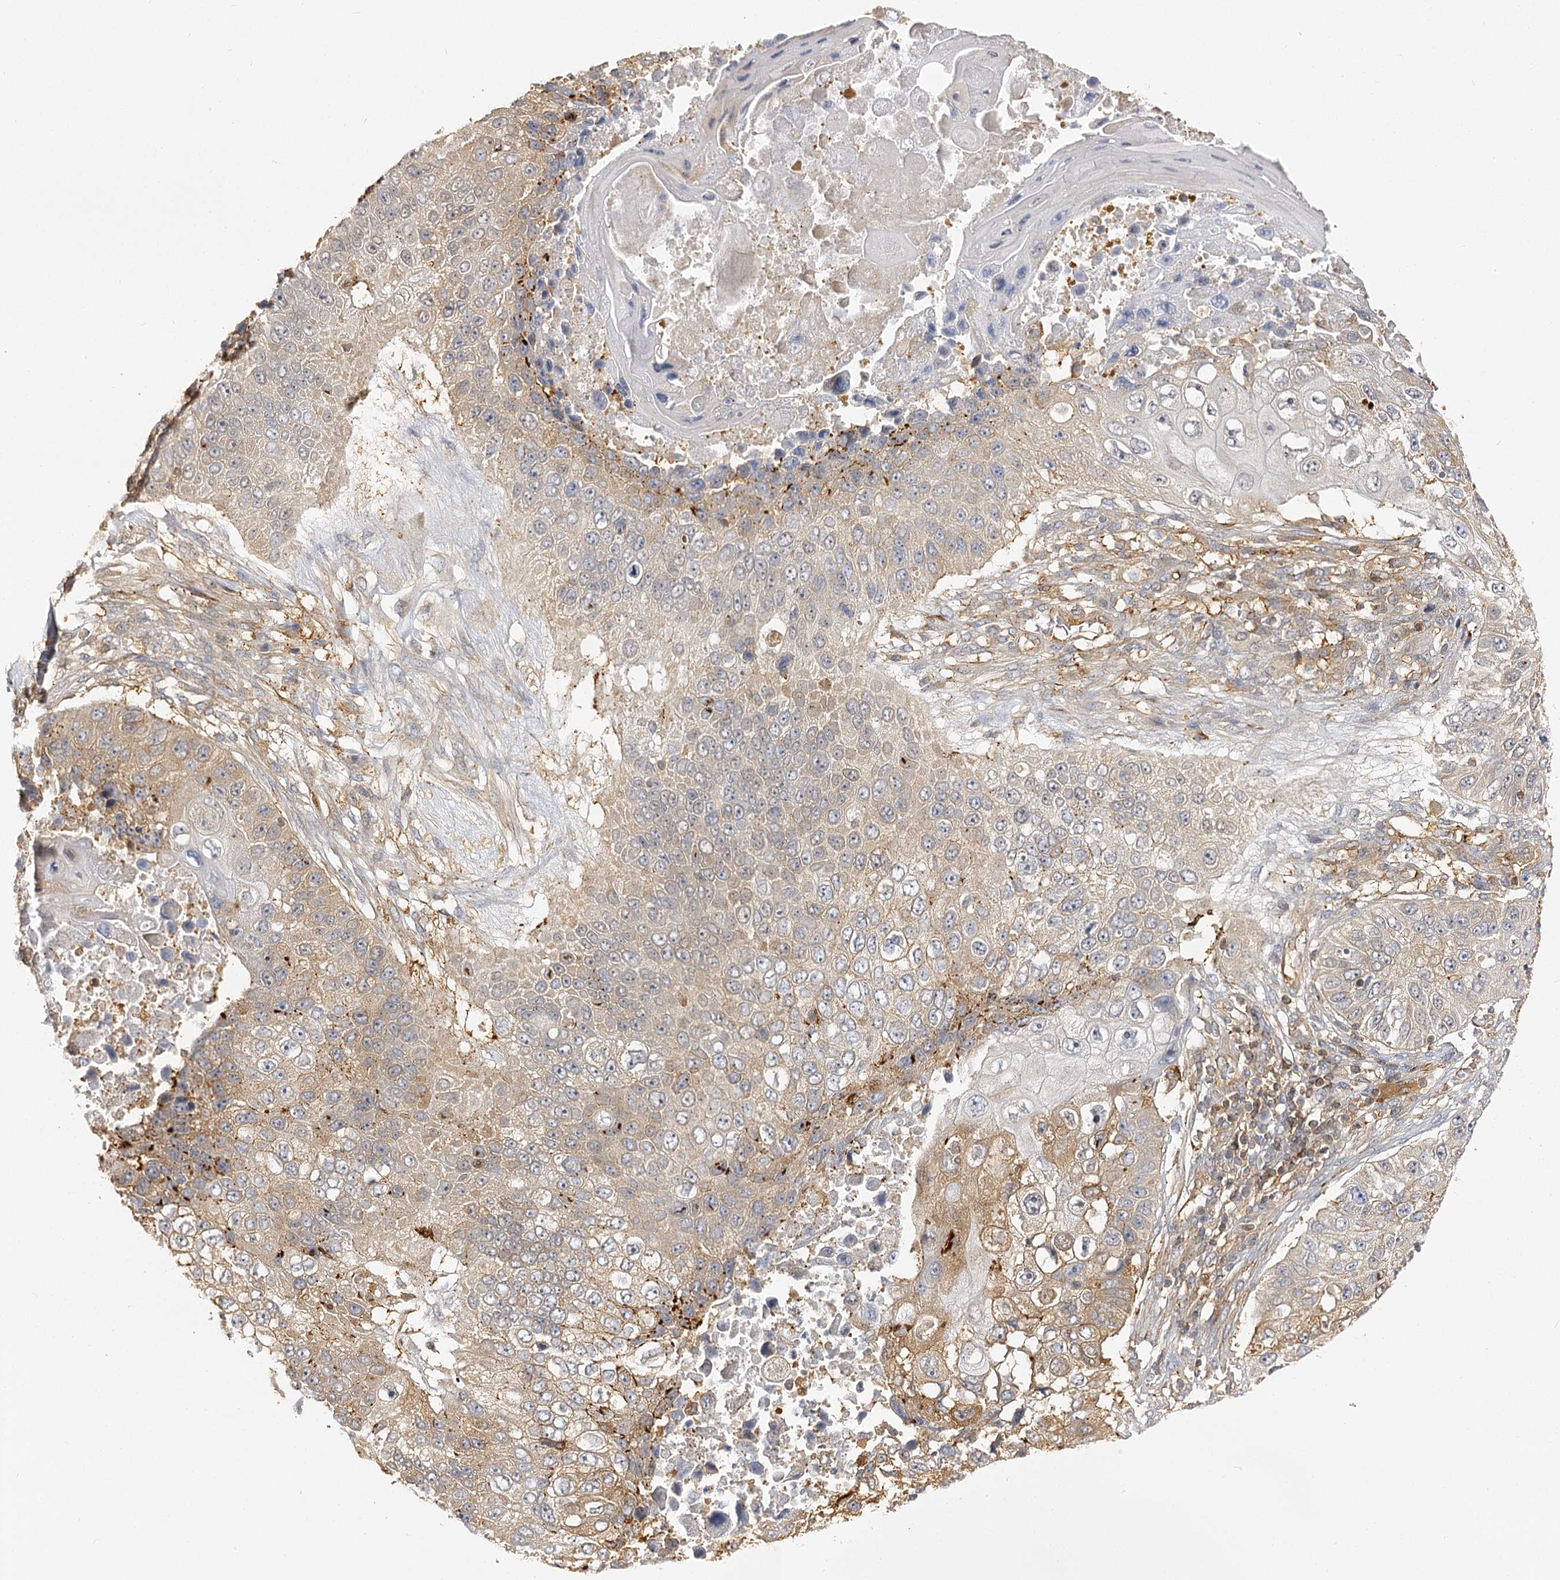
{"staining": {"intensity": "moderate", "quantity": "25%-75%", "location": "cytoplasmic/membranous"}, "tissue": "lung cancer", "cell_type": "Tumor cells", "image_type": "cancer", "snomed": [{"axis": "morphology", "description": "Squamous cell carcinoma, NOS"}, {"axis": "topography", "description": "Lung"}], "caption": "About 25%-75% of tumor cells in squamous cell carcinoma (lung) reveal moderate cytoplasmic/membranous protein staining as visualized by brown immunohistochemical staining.", "gene": "SEC24B", "patient": {"sex": "male", "age": 61}}